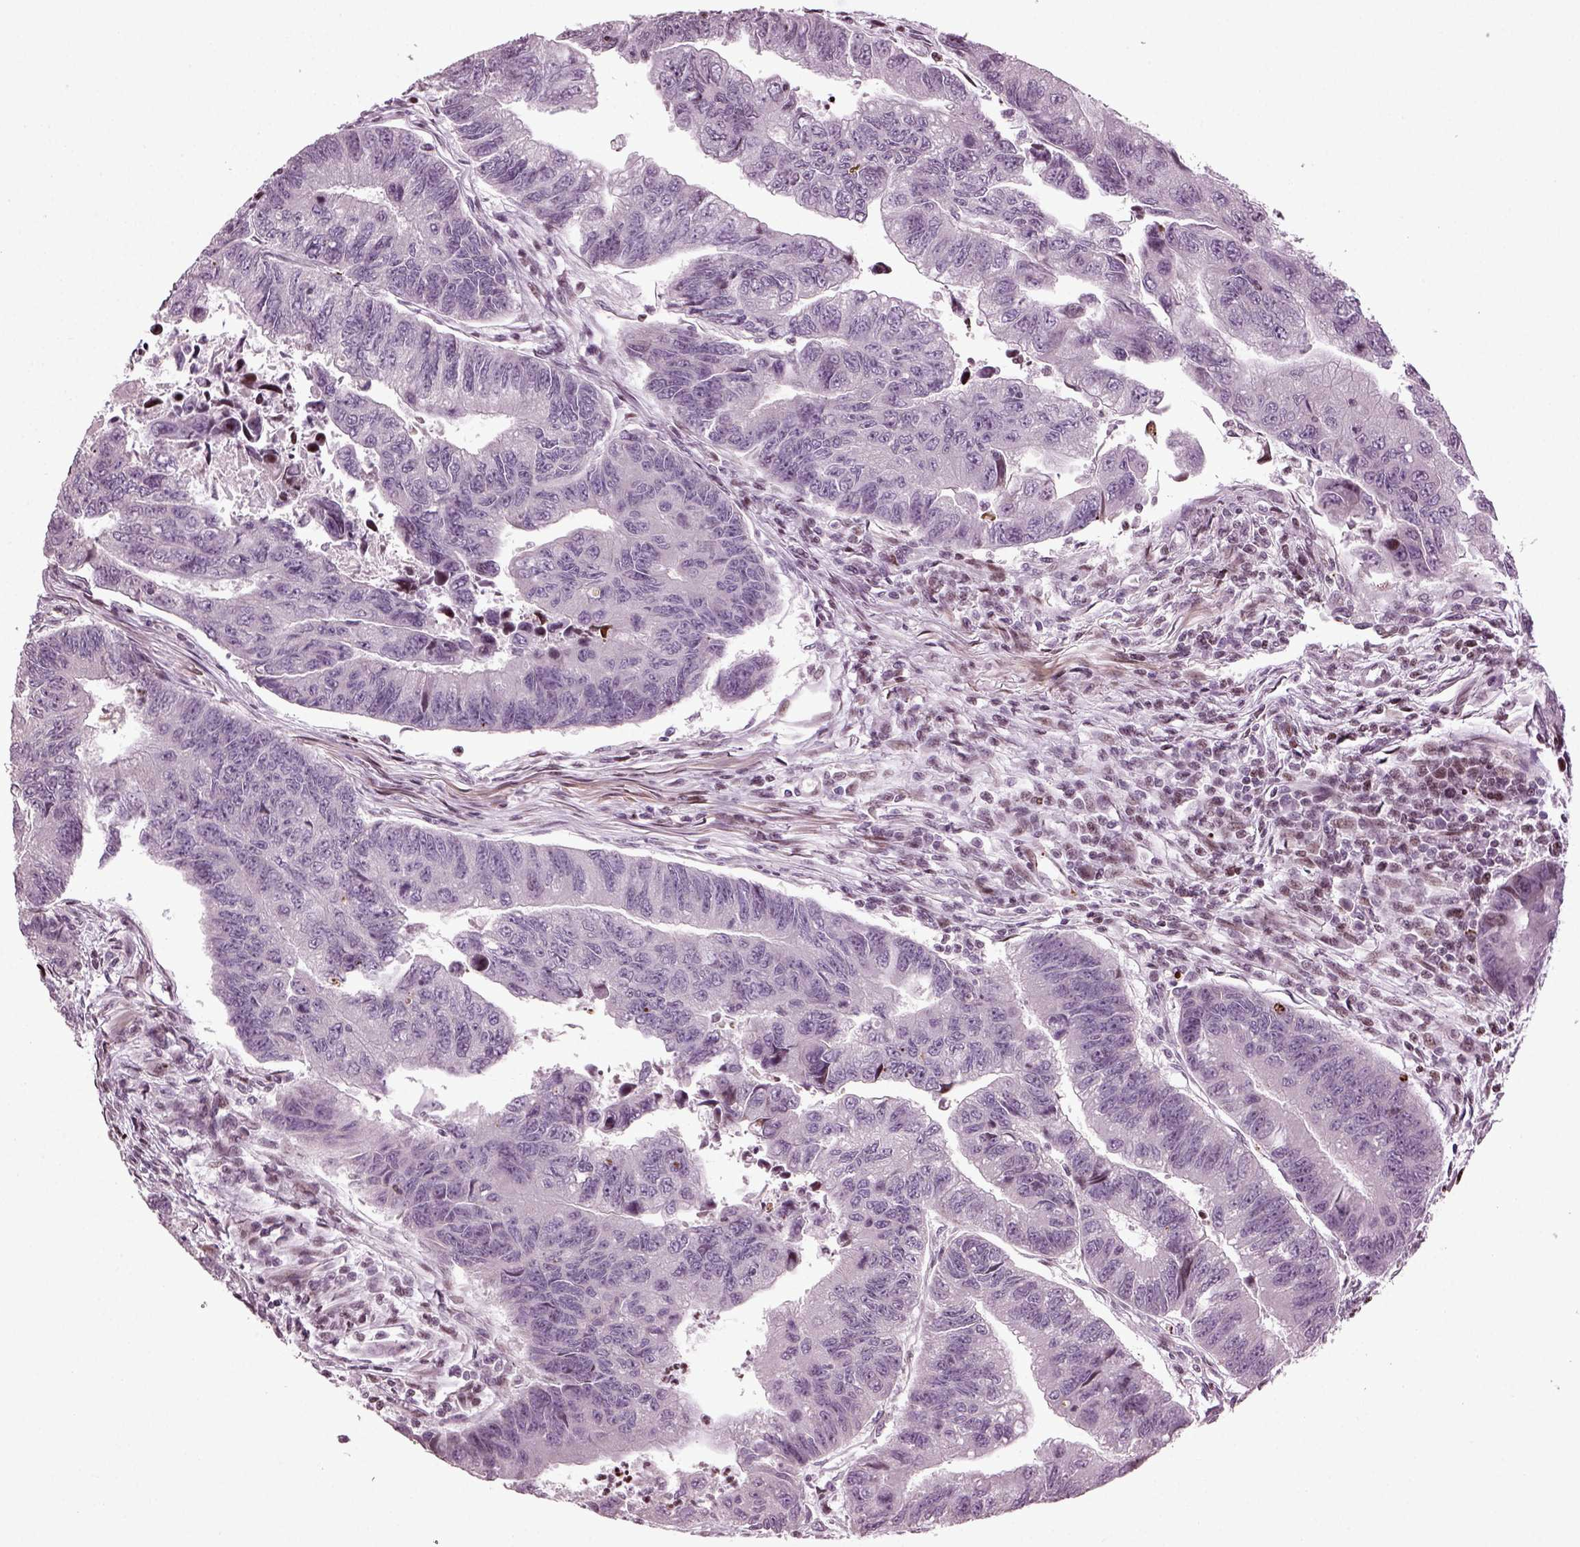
{"staining": {"intensity": "negative", "quantity": "none", "location": "none"}, "tissue": "colorectal cancer", "cell_type": "Tumor cells", "image_type": "cancer", "snomed": [{"axis": "morphology", "description": "Adenocarcinoma, NOS"}, {"axis": "topography", "description": "Colon"}], "caption": "Immunohistochemistry histopathology image of human adenocarcinoma (colorectal) stained for a protein (brown), which demonstrates no staining in tumor cells.", "gene": "HEYL", "patient": {"sex": "female", "age": 65}}